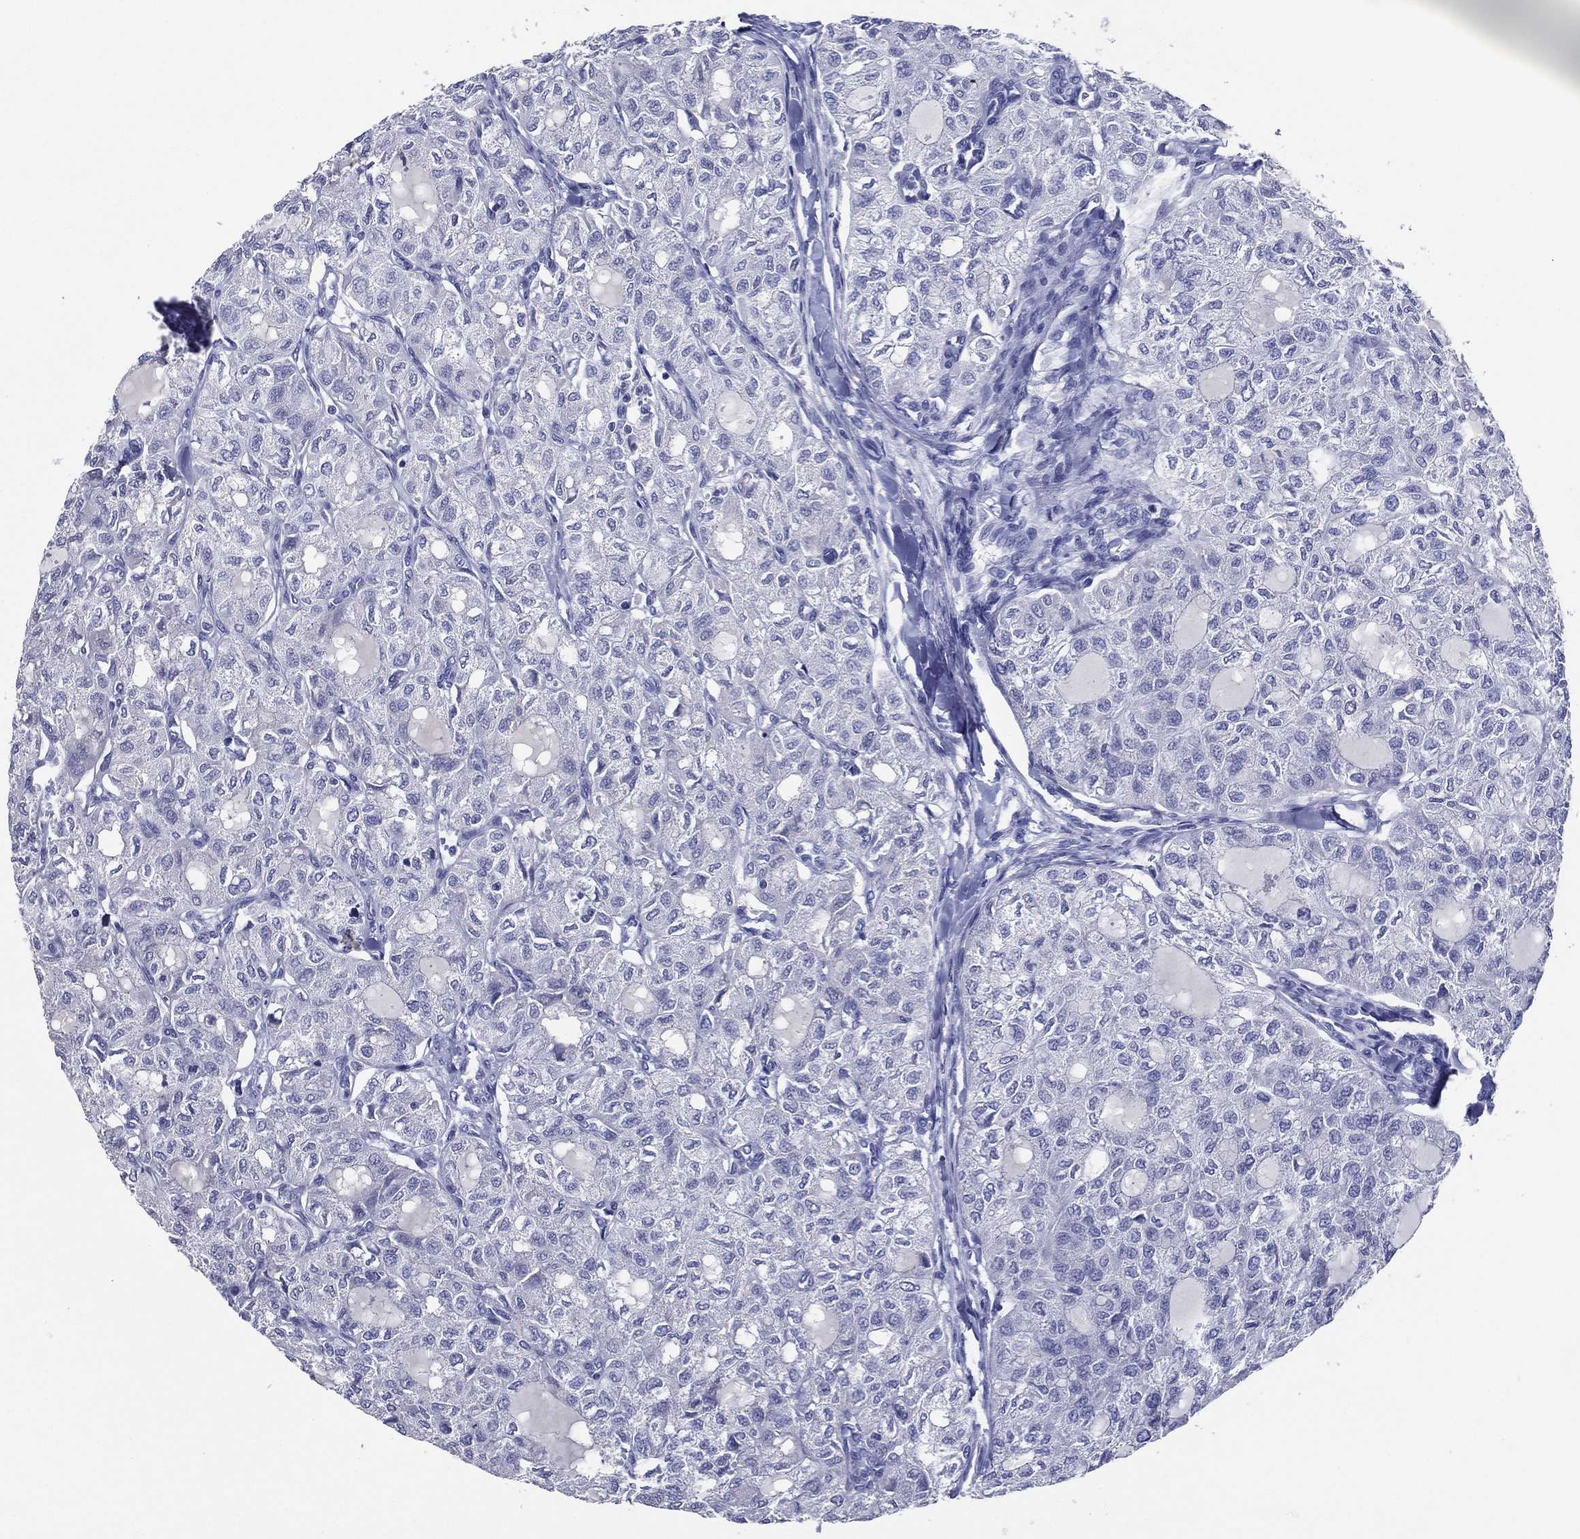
{"staining": {"intensity": "negative", "quantity": "none", "location": "none"}, "tissue": "thyroid cancer", "cell_type": "Tumor cells", "image_type": "cancer", "snomed": [{"axis": "morphology", "description": "Follicular adenoma carcinoma, NOS"}, {"axis": "topography", "description": "Thyroid gland"}], "caption": "Image shows no significant protein positivity in tumor cells of thyroid cancer (follicular adenoma carcinoma).", "gene": "TFAP2A", "patient": {"sex": "male", "age": 75}}